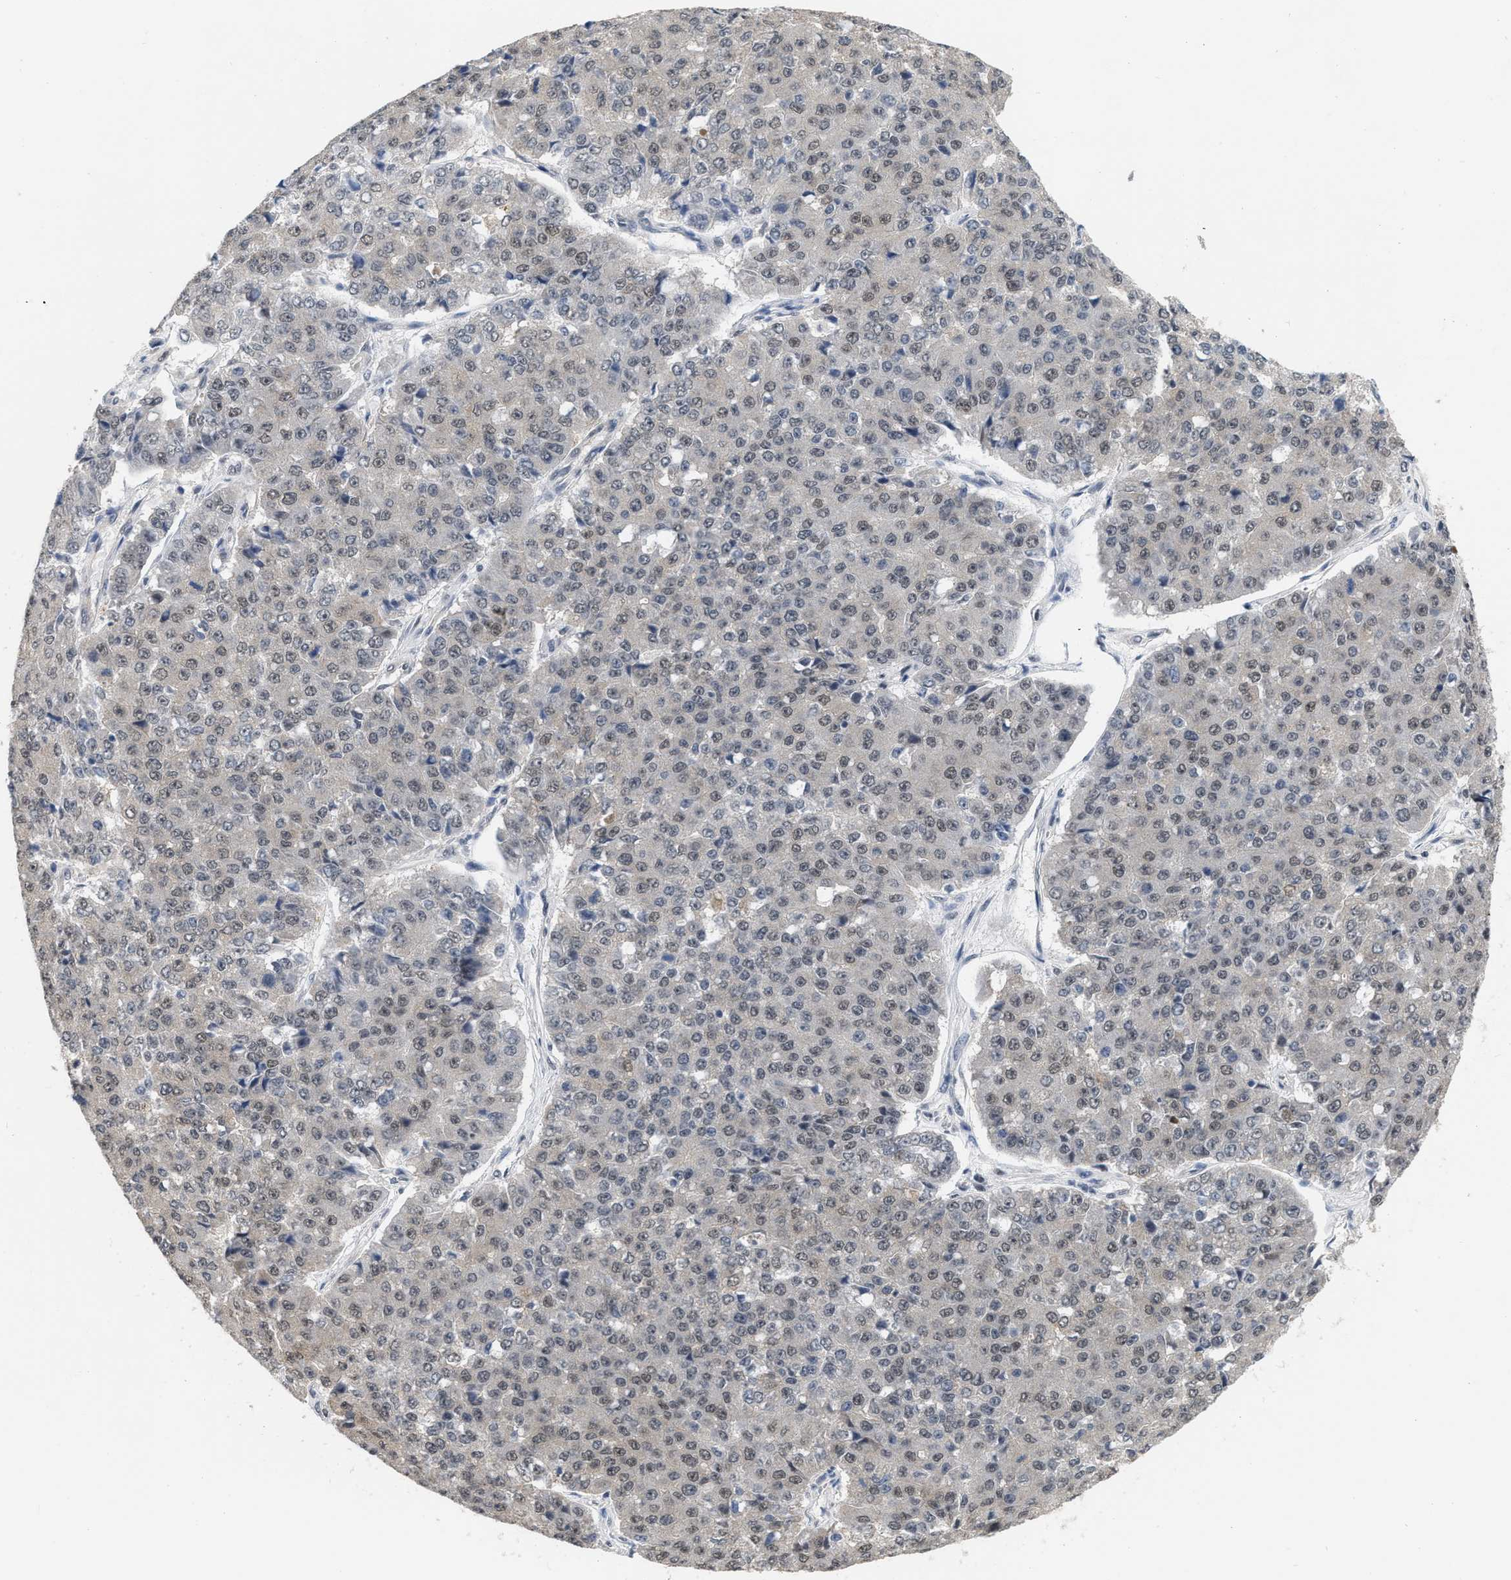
{"staining": {"intensity": "weak", "quantity": "25%-75%", "location": "nuclear"}, "tissue": "pancreatic cancer", "cell_type": "Tumor cells", "image_type": "cancer", "snomed": [{"axis": "morphology", "description": "Adenocarcinoma, NOS"}, {"axis": "topography", "description": "Pancreas"}], "caption": "DAB (3,3'-diaminobenzidine) immunohistochemical staining of adenocarcinoma (pancreatic) shows weak nuclear protein positivity in about 25%-75% of tumor cells.", "gene": "RUVBL1", "patient": {"sex": "male", "age": 50}}